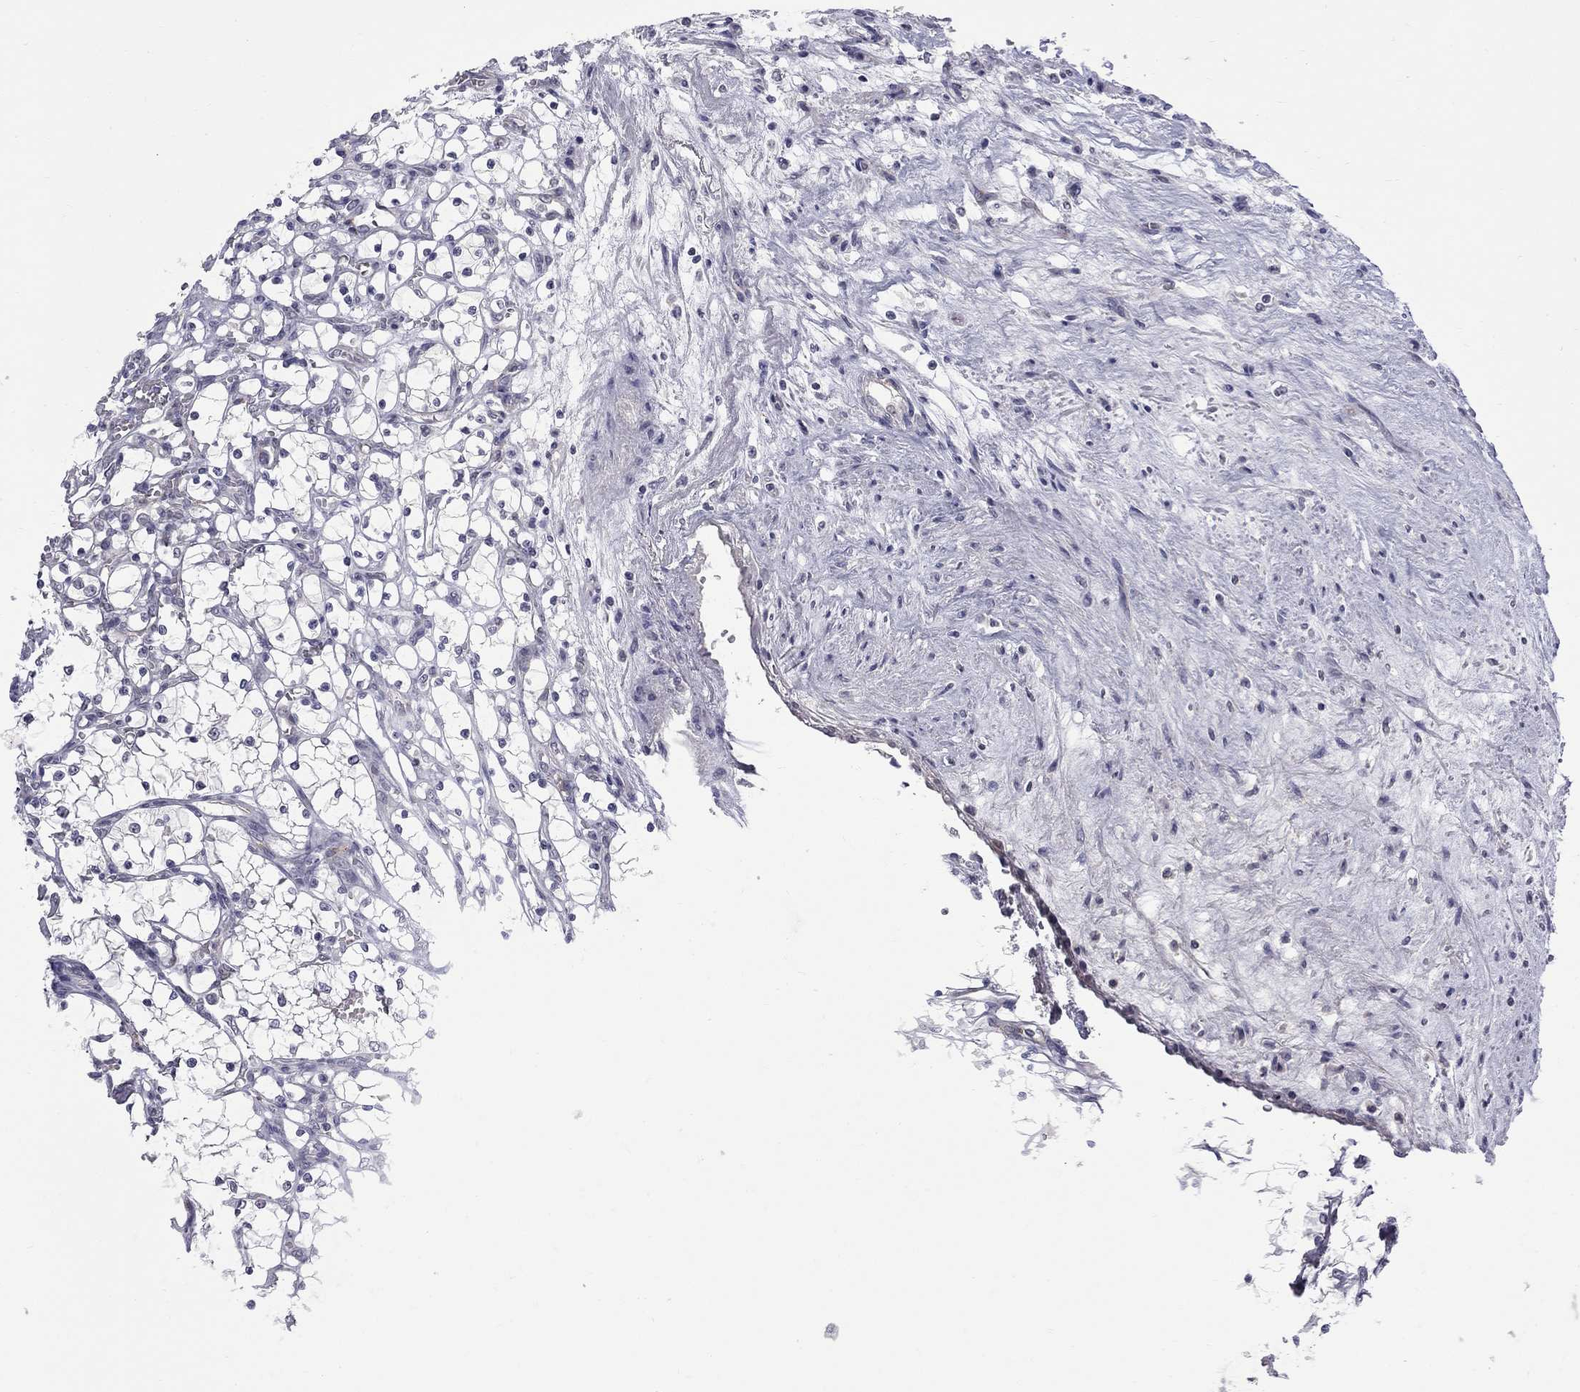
{"staining": {"intensity": "negative", "quantity": "none", "location": "none"}, "tissue": "renal cancer", "cell_type": "Tumor cells", "image_type": "cancer", "snomed": [{"axis": "morphology", "description": "Adenocarcinoma, NOS"}, {"axis": "topography", "description": "Kidney"}], "caption": "The micrograph reveals no significant staining in tumor cells of renal cancer.", "gene": "GSG1L", "patient": {"sex": "female", "age": 69}}